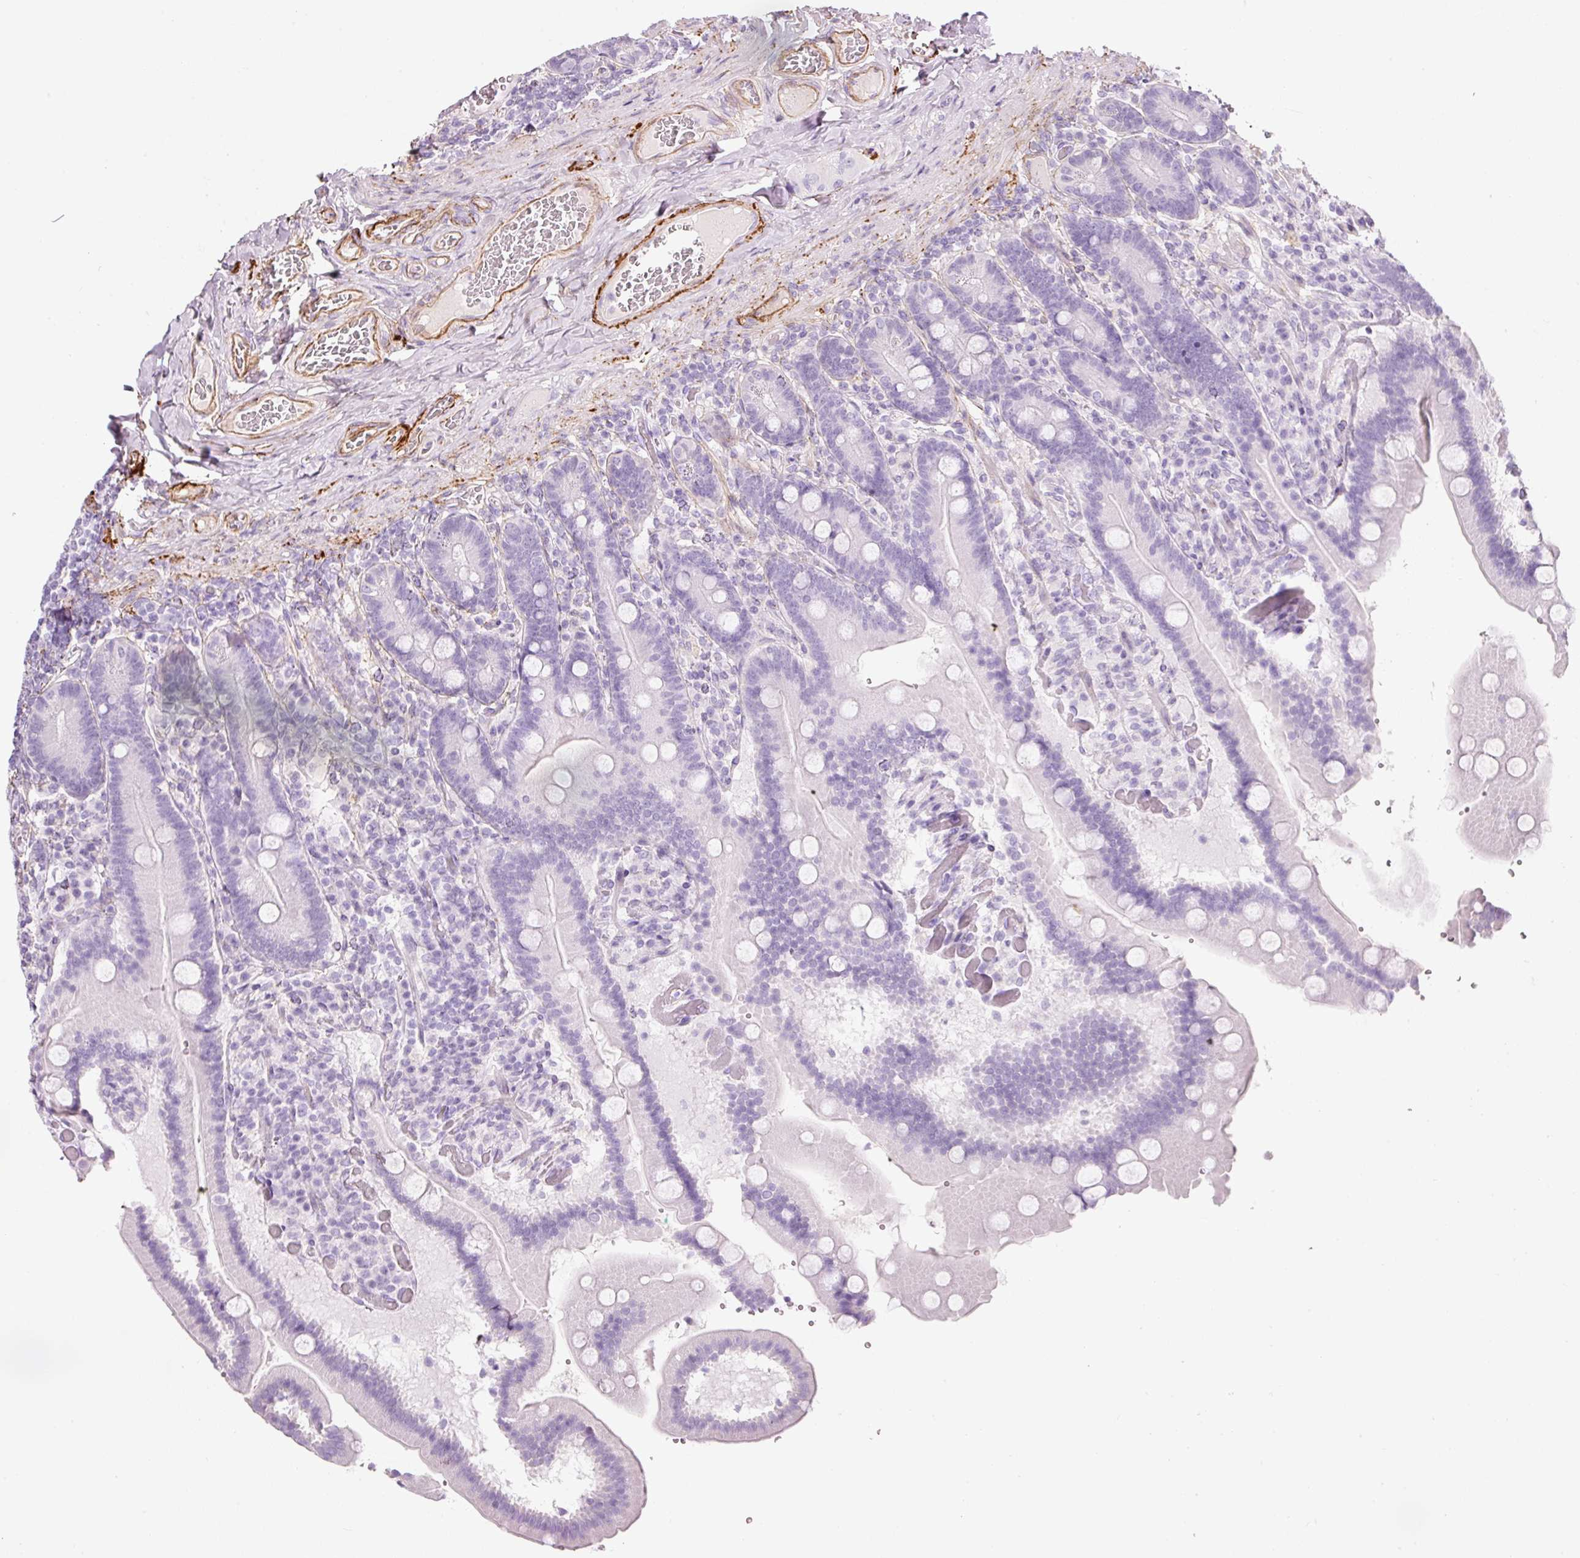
{"staining": {"intensity": "negative", "quantity": "none", "location": "none"}, "tissue": "duodenum", "cell_type": "Glandular cells", "image_type": "normal", "snomed": [{"axis": "morphology", "description": "Normal tissue, NOS"}, {"axis": "topography", "description": "Duodenum"}], "caption": "Immunohistochemical staining of unremarkable duodenum shows no significant staining in glandular cells. (DAB (3,3'-diaminobenzidine) IHC, high magnification).", "gene": "MFAP4", "patient": {"sex": "female", "age": 62}}